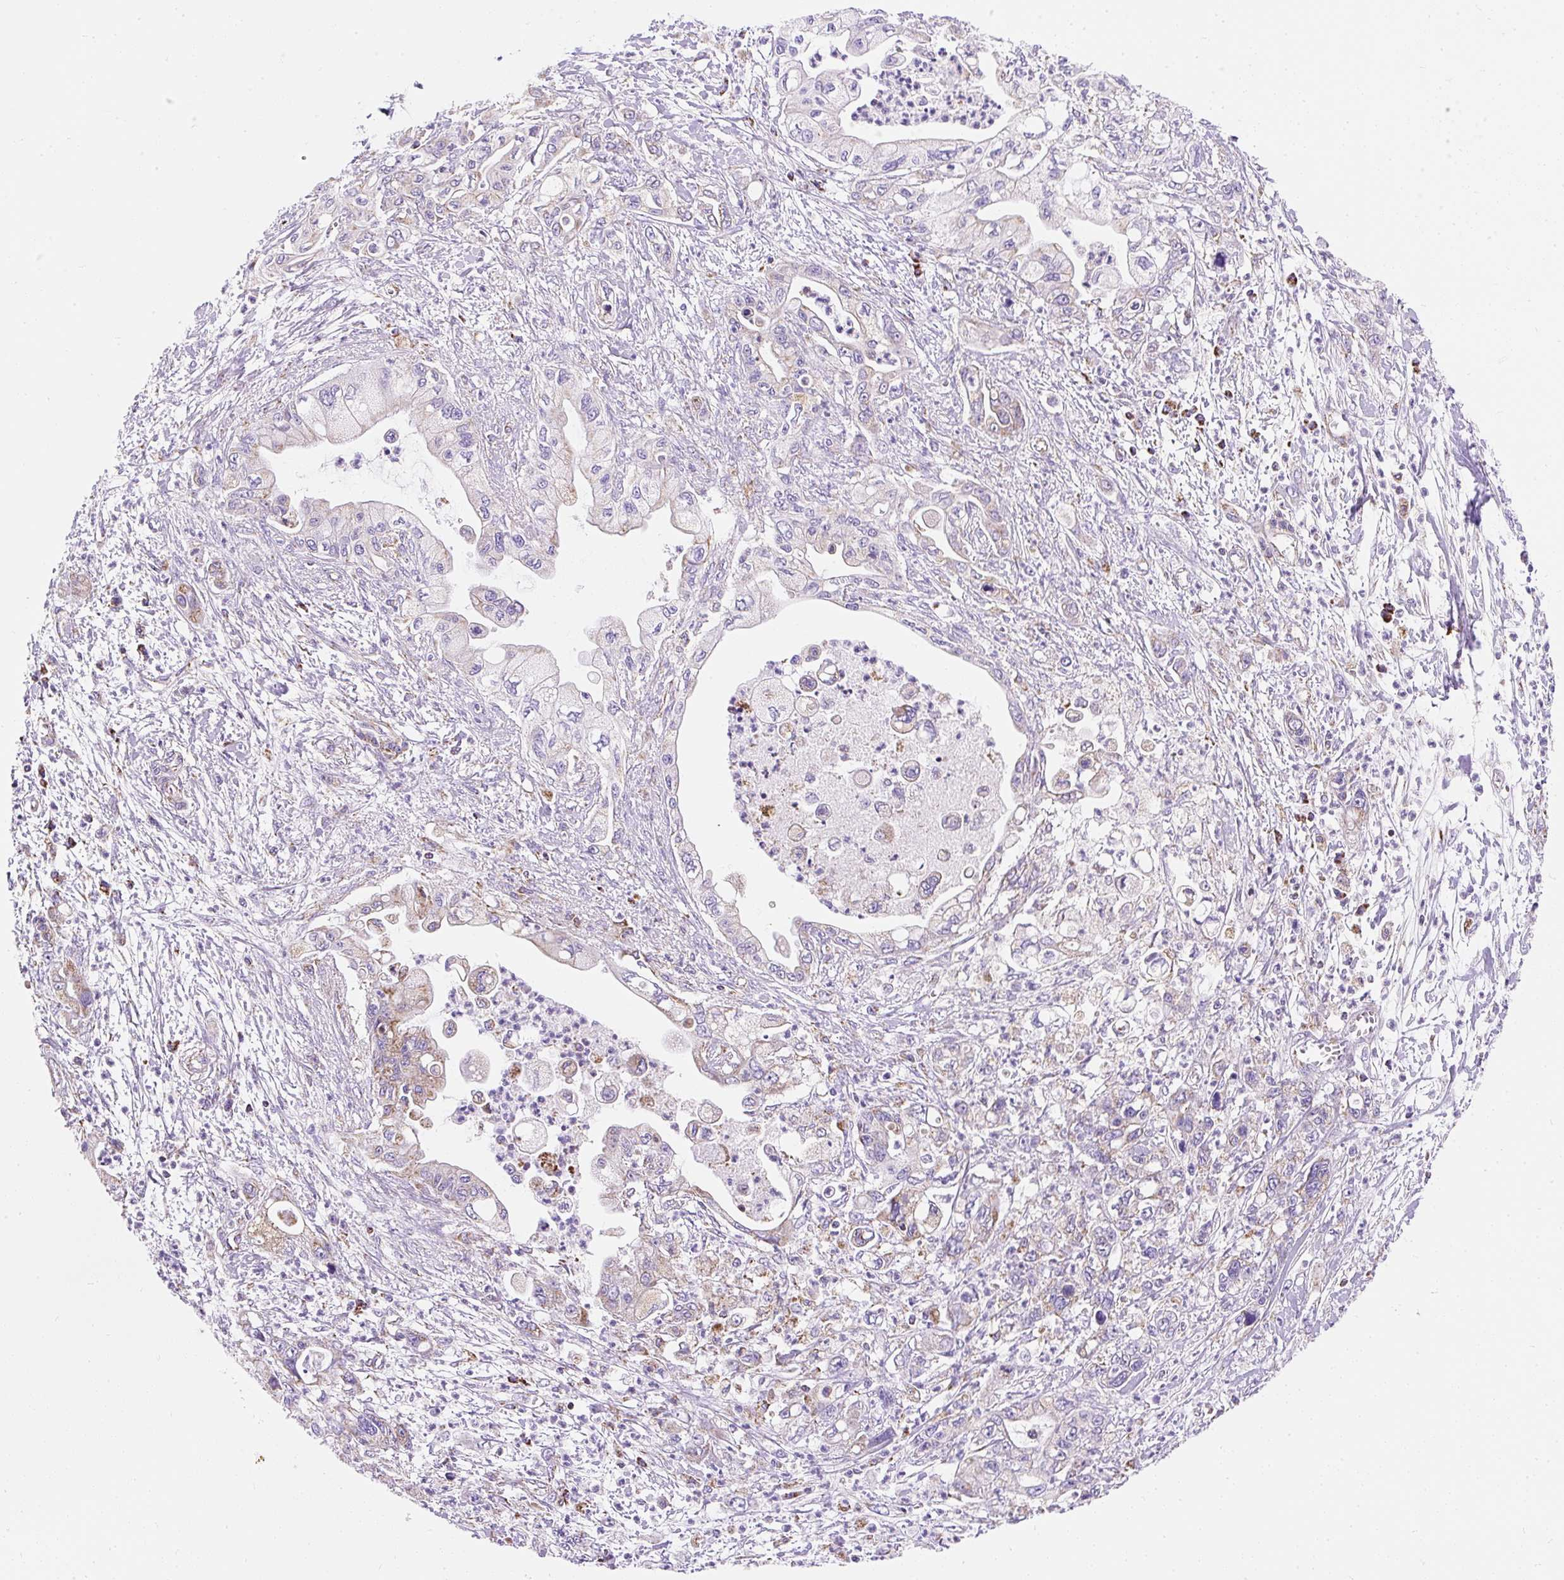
{"staining": {"intensity": "moderate", "quantity": "25%-75%", "location": "cytoplasmic/membranous"}, "tissue": "pancreatic cancer", "cell_type": "Tumor cells", "image_type": "cancer", "snomed": [{"axis": "morphology", "description": "Adenocarcinoma, NOS"}, {"axis": "topography", "description": "Pancreas"}], "caption": "A brown stain highlights moderate cytoplasmic/membranous positivity of a protein in human pancreatic adenocarcinoma tumor cells.", "gene": "DAAM2", "patient": {"sex": "male", "age": 61}}